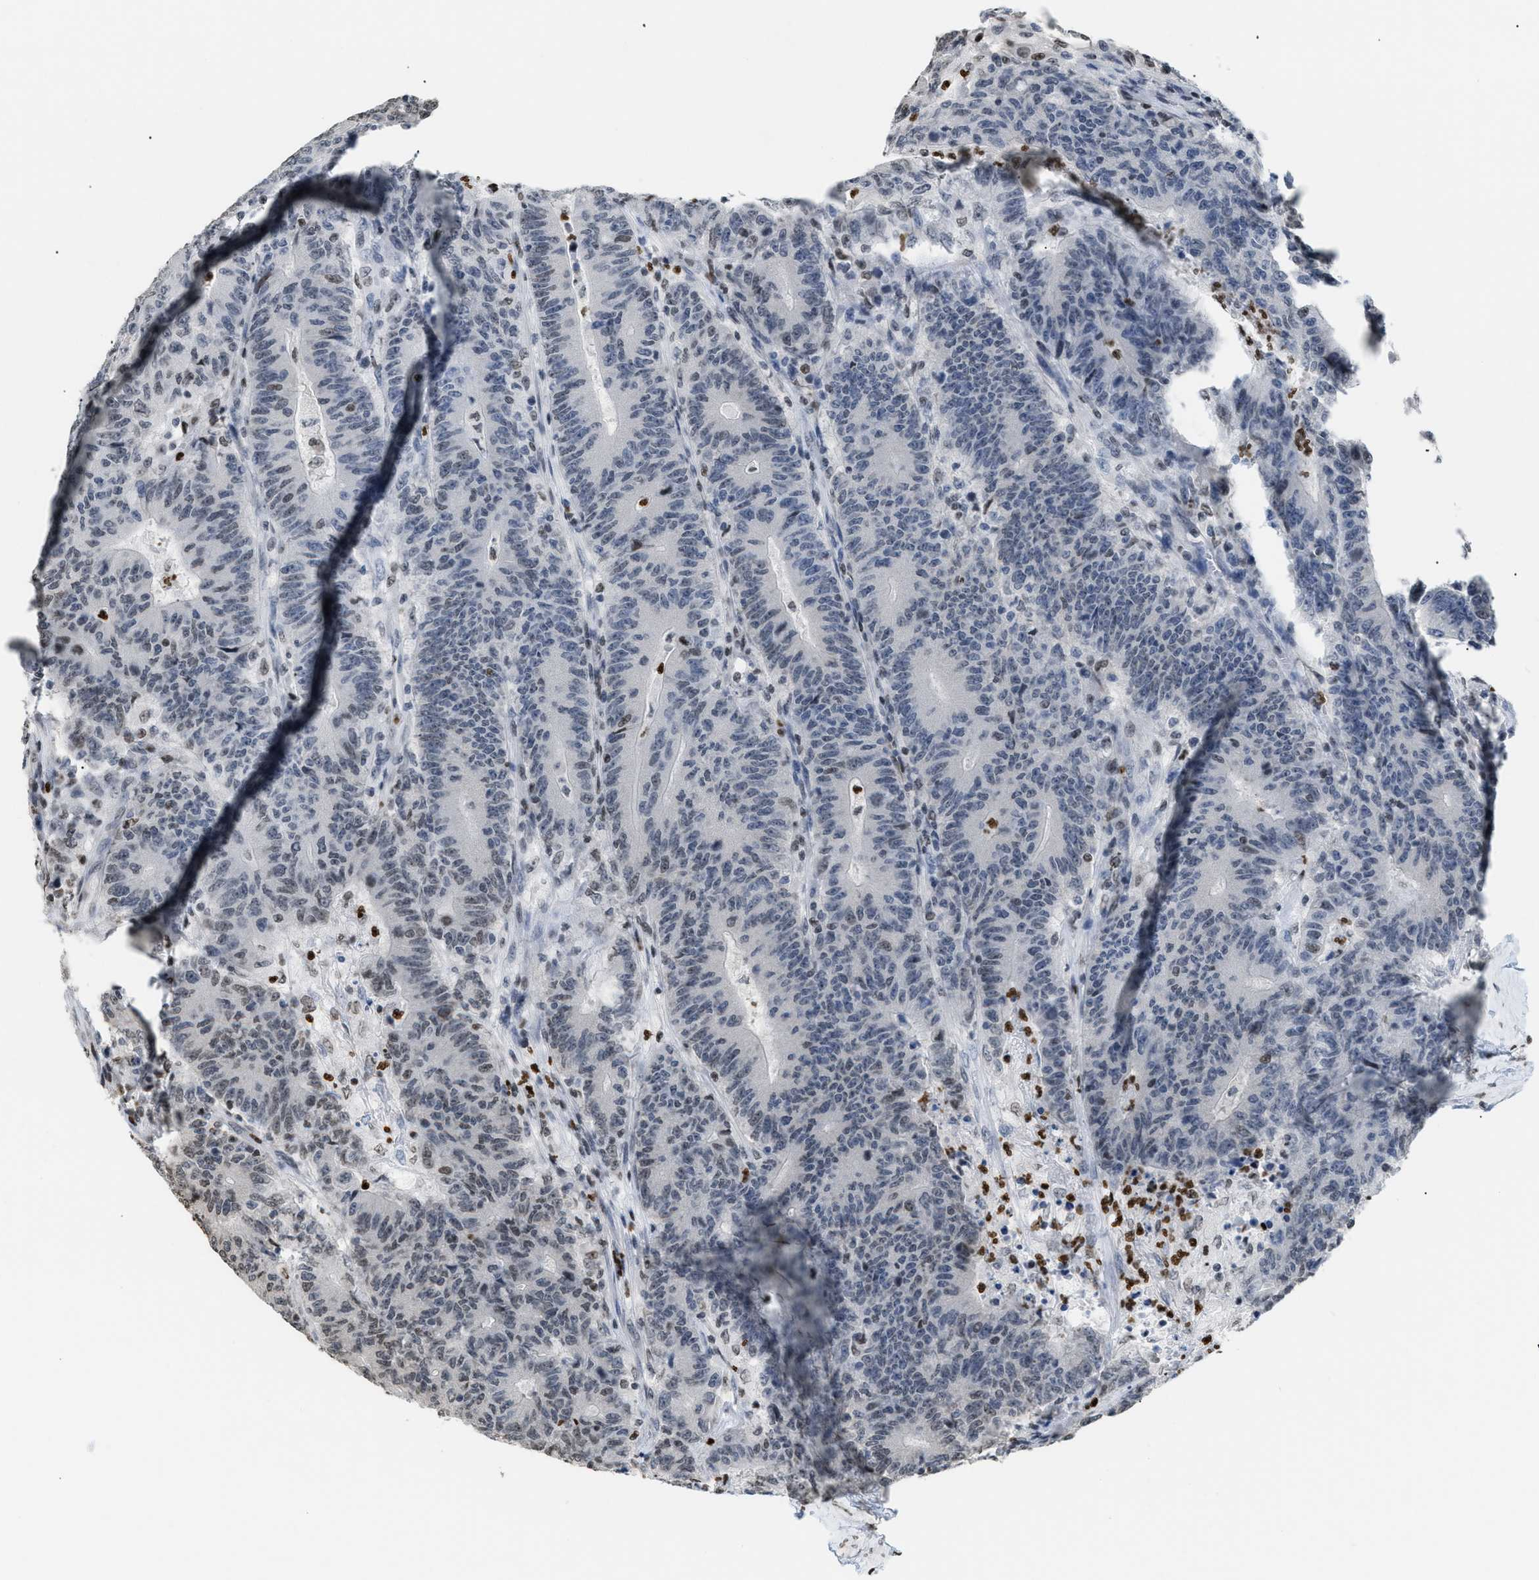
{"staining": {"intensity": "weak", "quantity": "25%-75%", "location": "nuclear"}, "tissue": "colorectal cancer", "cell_type": "Tumor cells", "image_type": "cancer", "snomed": [{"axis": "morphology", "description": "Normal tissue, NOS"}, {"axis": "morphology", "description": "Adenocarcinoma, NOS"}, {"axis": "topography", "description": "Colon"}], "caption": "Adenocarcinoma (colorectal) stained with DAB IHC displays low levels of weak nuclear staining in about 25%-75% of tumor cells.", "gene": "HMGN2", "patient": {"sex": "female", "age": 75}}